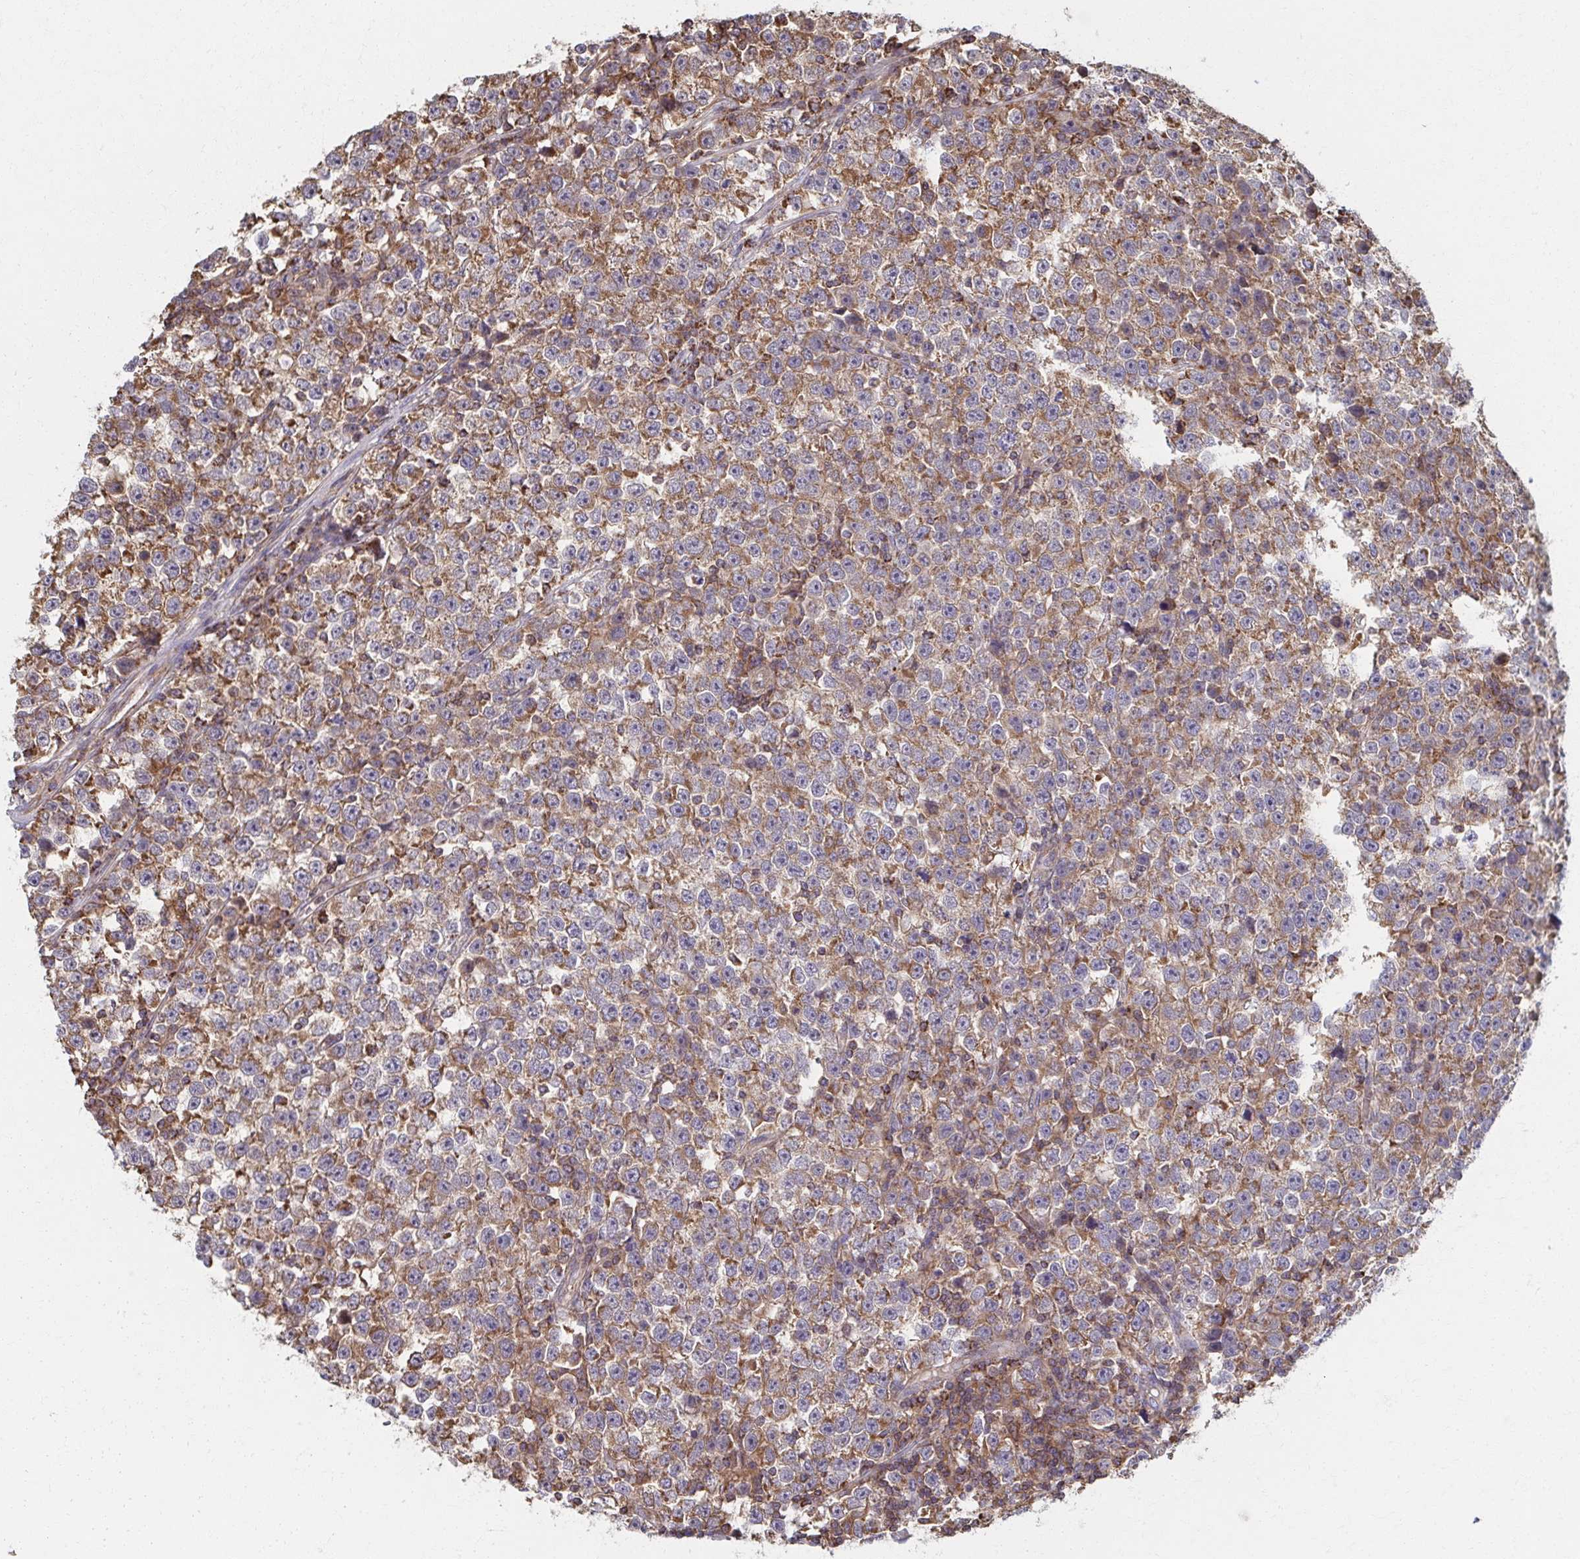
{"staining": {"intensity": "moderate", "quantity": ">75%", "location": "cytoplasmic/membranous"}, "tissue": "testis cancer", "cell_type": "Tumor cells", "image_type": "cancer", "snomed": [{"axis": "morphology", "description": "Seminoma, NOS"}, {"axis": "topography", "description": "Testis"}], "caption": "Testis cancer stained with a protein marker displays moderate staining in tumor cells.", "gene": "KLHL34", "patient": {"sex": "male", "age": 43}}